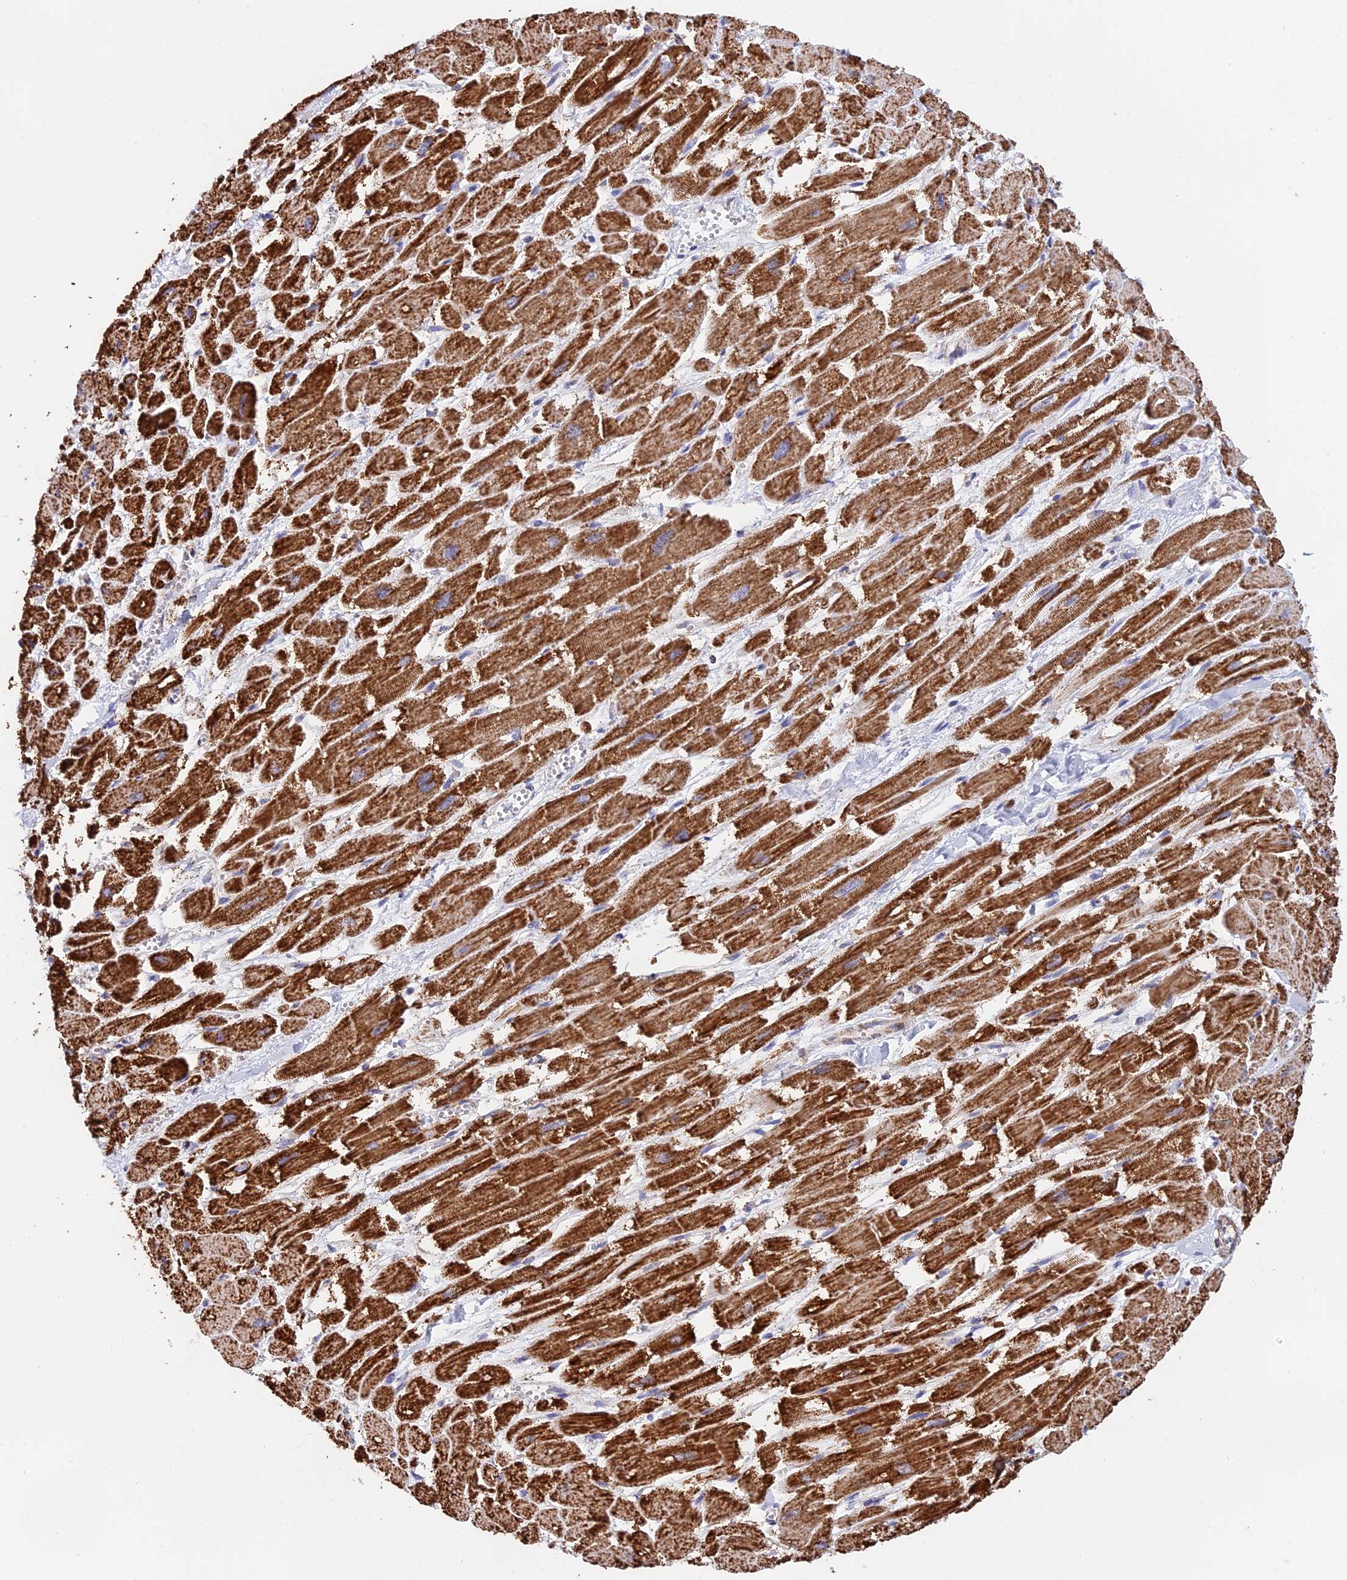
{"staining": {"intensity": "strong", "quantity": ">75%", "location": "cytoplasmic/membranous"}, "tissue": "heart muscle", "cell_type": "Cardiomyocytes", "image_type": "normal", "snomed": [{"axis": "morphology", "description": "Normal tissue, NOS"}, {"axis": "topography", "description": "Heart"}], "caption": "An immunohistochemistry micrograph of normal tissue is shown. Protein staining in brown shows strong cytoplasmic/membranous positivity in heart muscle within cardiomyocytes.", "gene": "CDC16", "patient": {"sex": "male", "age": 54}}